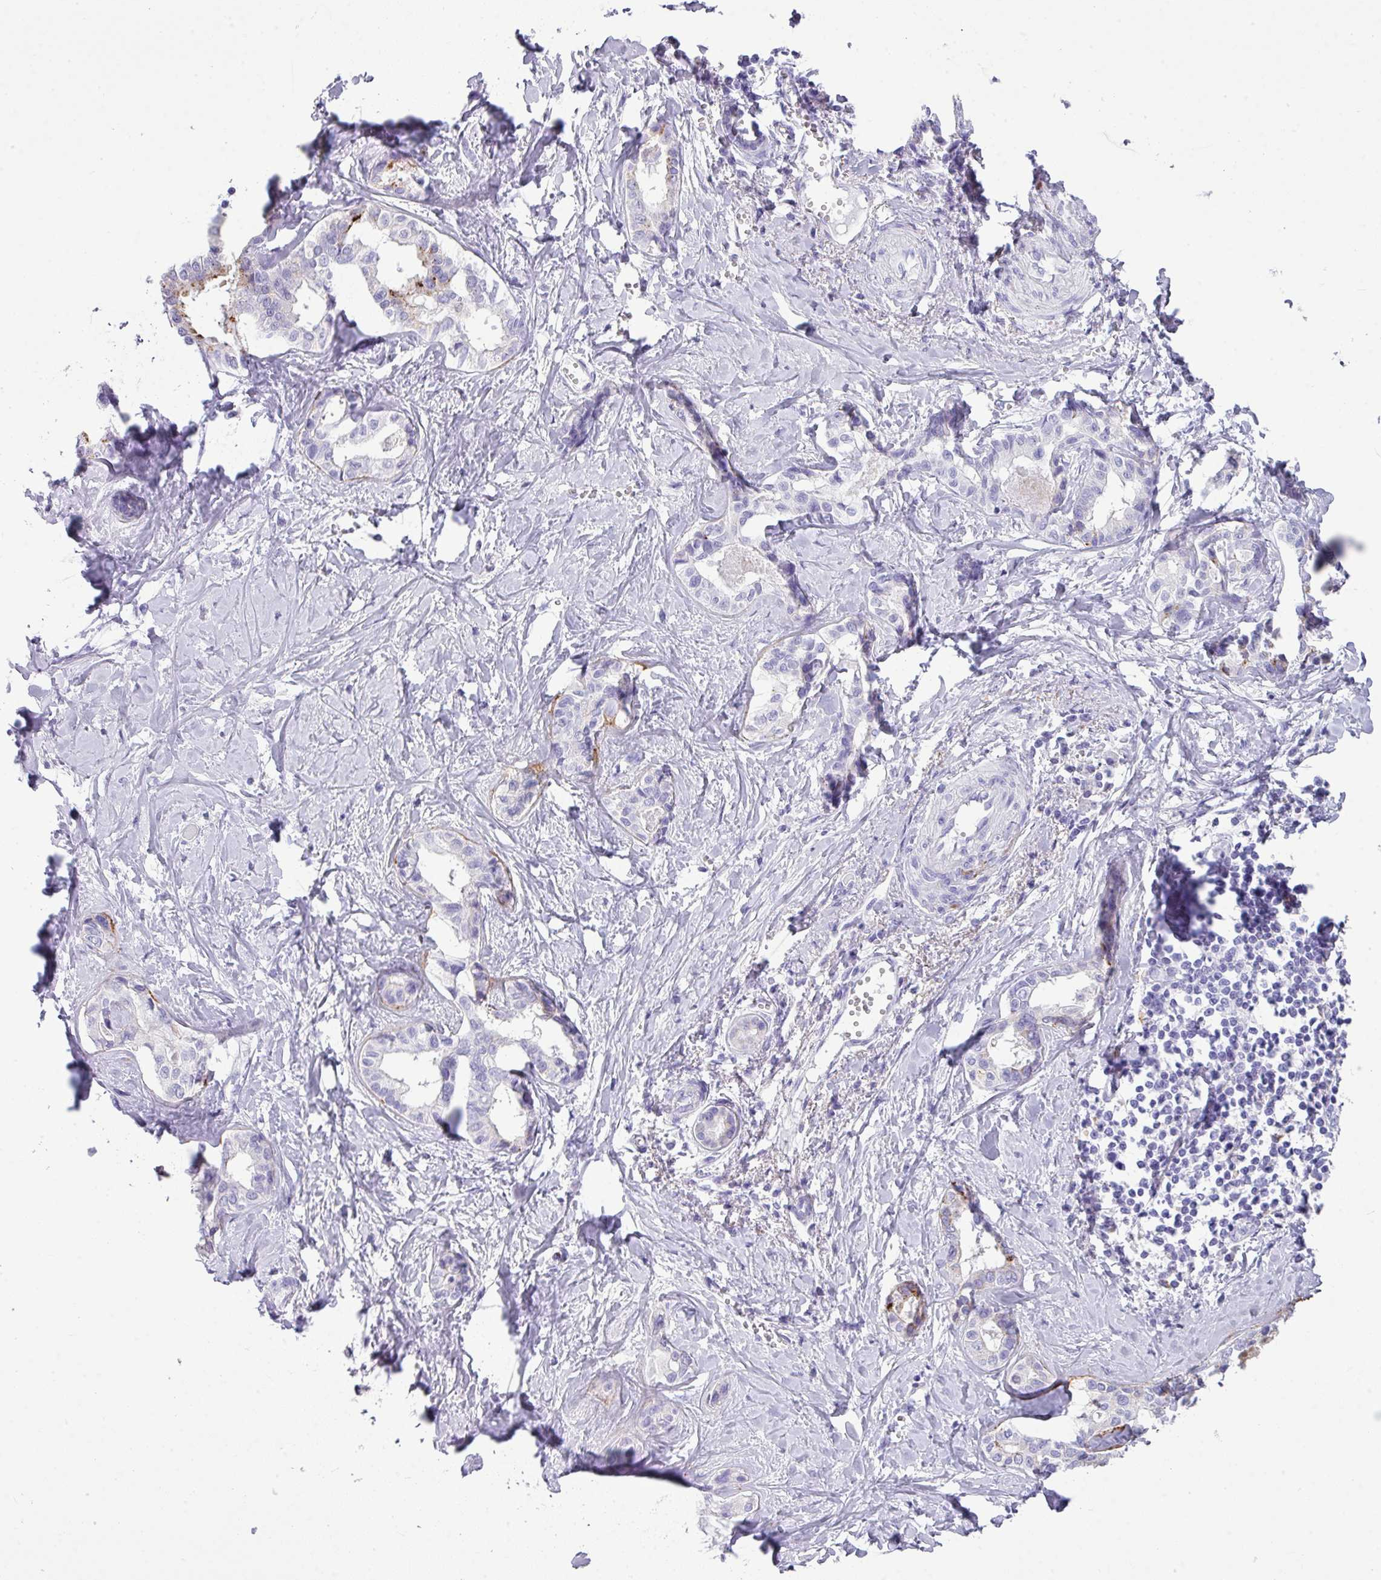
{"staining": {"intensity": "negative", "quantity": "none", "location": "none"}, "tissue": "liver cancer", "cell_type": "Tumor cells", "image_type": "cancer", "snomed": [{"axis": "morphology", "description": "Cholangiocarcinoma"}, {"axis": "topography", "description": "Liver"}], "caption": "Cholangiocarcinoma (liver) was stained to show a protein in brown. There is no significant positivity in tumor cells. The staining was performed using DAB (3,3'-diaminobenzidine) to visualize the protein expression in brown, while the nuclei were stained in blue with hematoxylin (Magnification: 20x).", "gene": "ZNF568", "patient": {"sex": "female", "age": 77}}